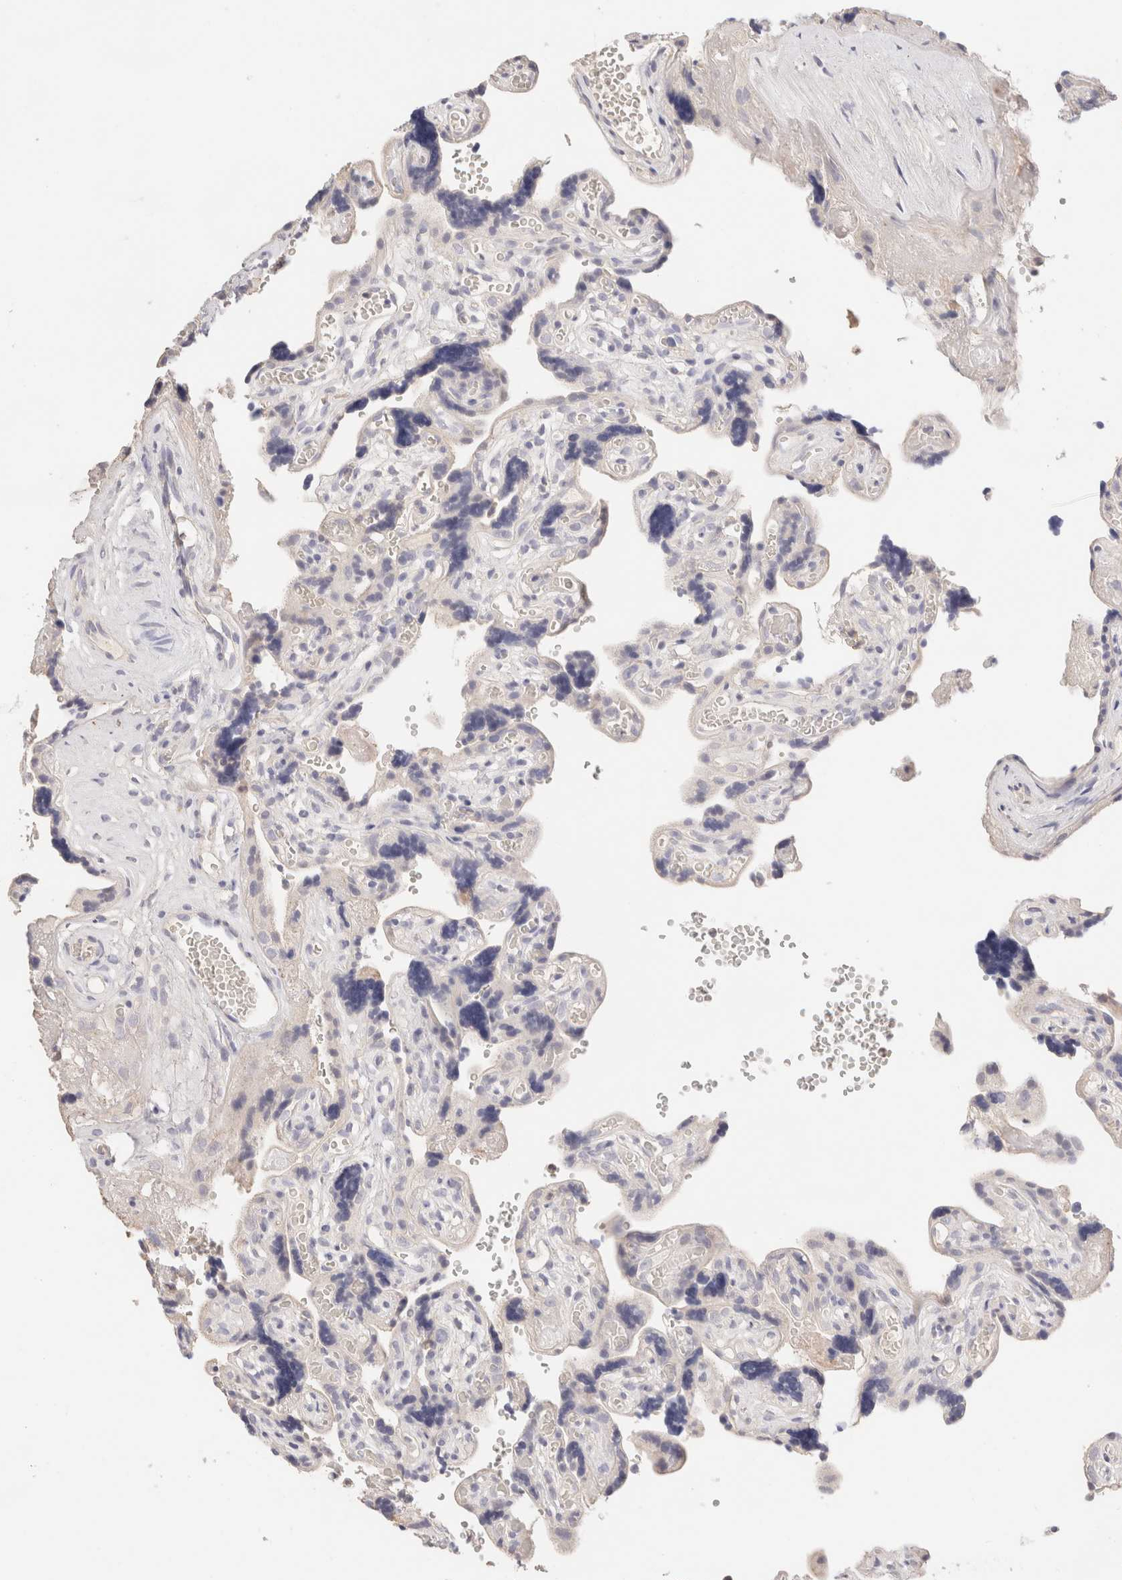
{"staining": {"intensity": "negative", "quantity": "none", "location": "none"}, "tissue": "placenta", "cell_type": "Decidual cells", "image_type": "normal", "snomed": [{"axis": "morphology", "description": "Normal tissue, NOS"}, {"axis": "topography", "description": "Placenta"}], "caption": "Decidual cells show no significant protein staining in benign placenta.", "gene": "SCGB2A2", "patient": {"sex": "female", "age": 30}}